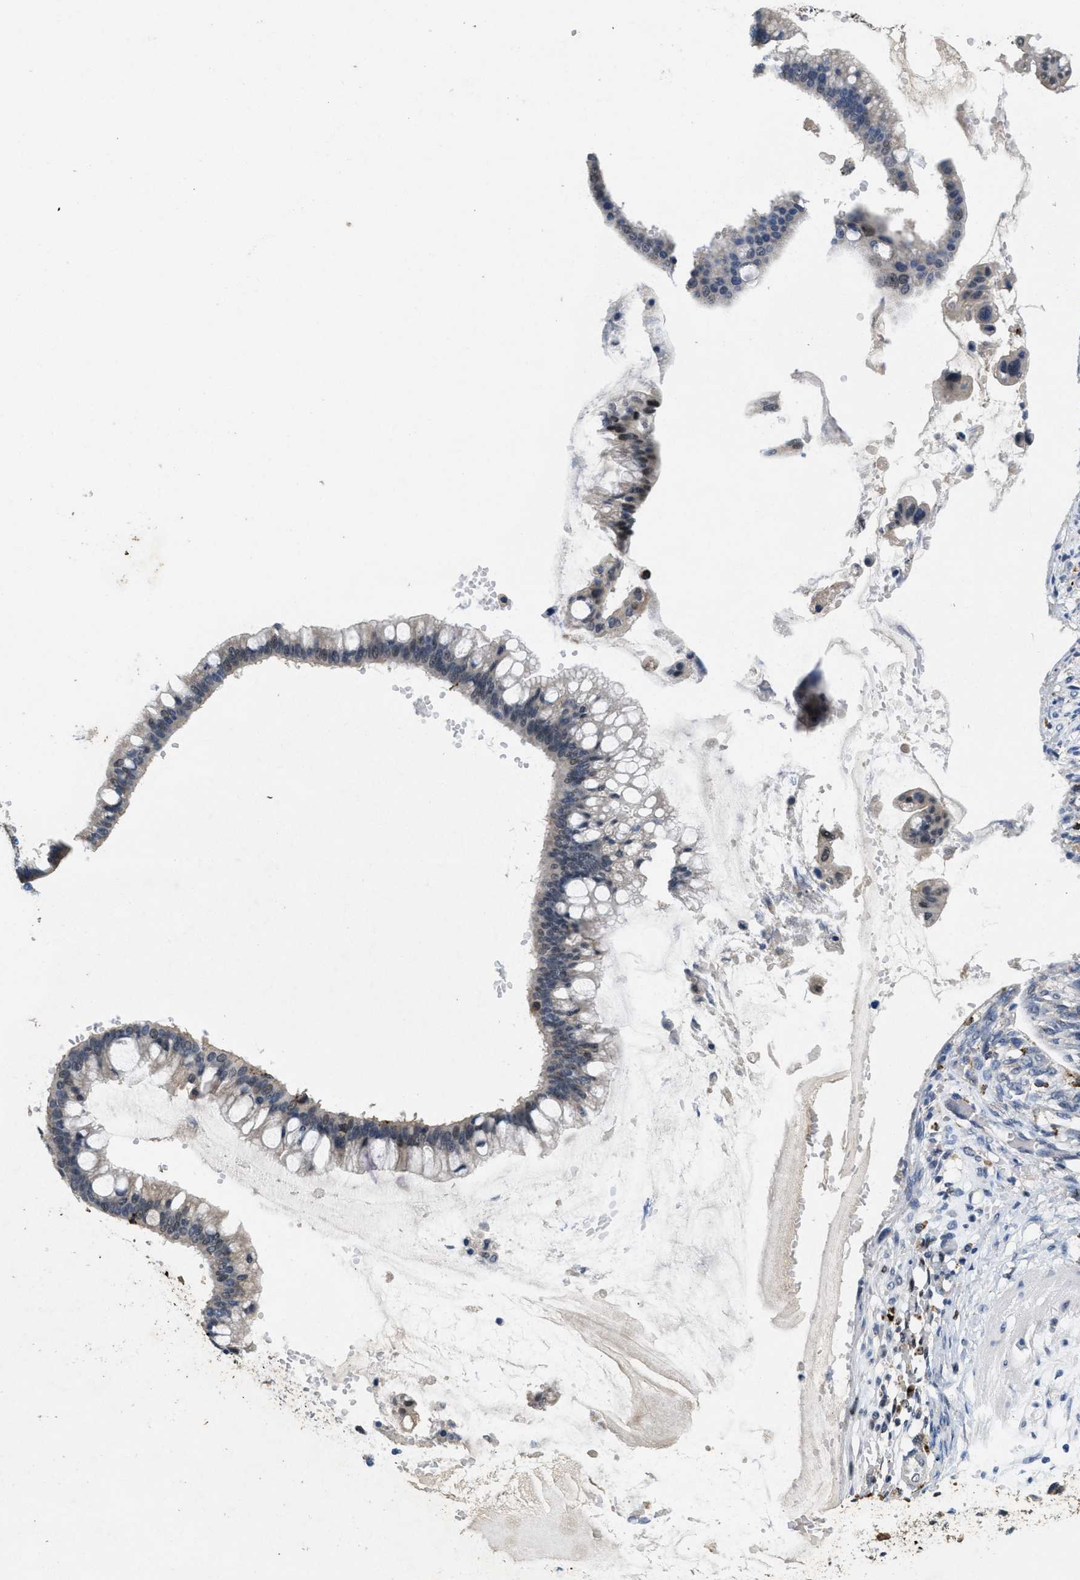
{"staining": {"intensity": "weak", "quantity": "<25%", "location": "cytoplasmic/membranous,nuclear"}, "tissue": "ovarian cancer", "cell_type": "Tumor cells", "image_type": "cancer", "snomed": [{"axis": "morphology", "description": "Cystadenocarcinoma, mucinous, NOS"}, {"axis": "topography", "description": "Ovary"}], "caption": "Immunohistochemical staining of ovarian mucinous cystadenocarcinoma shows no significant expression in tumor cells. The staining was performed using DAB (3,3'-diaminobenzidine) to visualize the protein expression in brown, while the nuclei were stained in blue with hematoxylin (Magnification: 20x).", "gene": "BMPR2", "patient": {"sex": "female", "age": 73}}